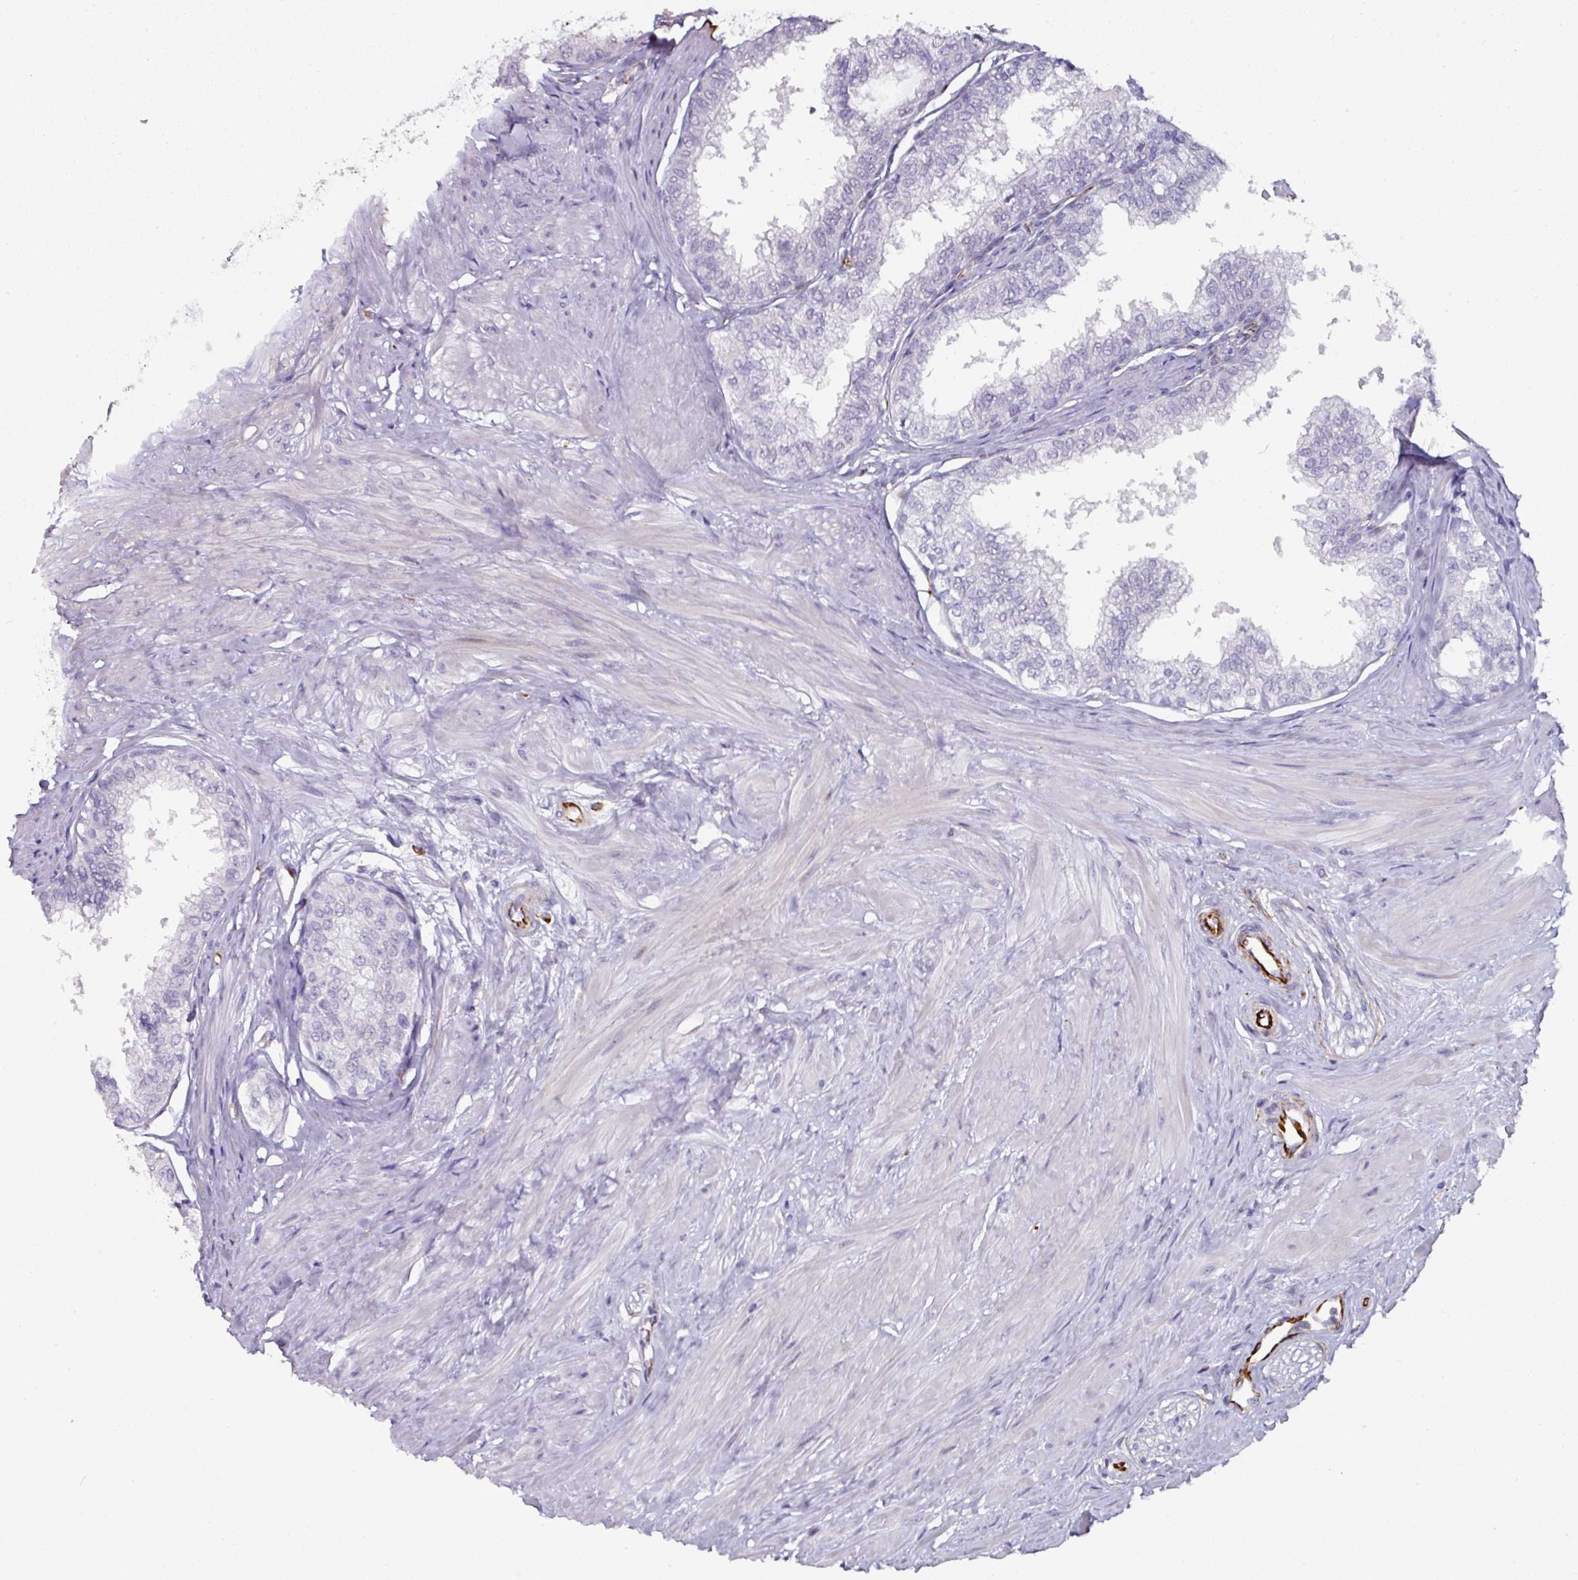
{"staining": {"intensity": "moderate", "quantity": "<25%", "location": "cytoplasmic/membranous"}, "tissue": "seminal vesicle", "cell_type": "Glandular cells", "image_type": "normal", "snomed": [{"axis": "morphology", "description": "Normal tissue, NOS"}, {"axis": "topography", "description": "Prostate"}, {"axis": "topography", "description": "Seminal veicle"}], "caption": "The immunohistochemical stain labels moderate cytoplasmic/membranous staining in glandular cells of benign seminal vesicle.", "gene": "TMPRSS9", "patient": {"sex": "male", "age": 60}}